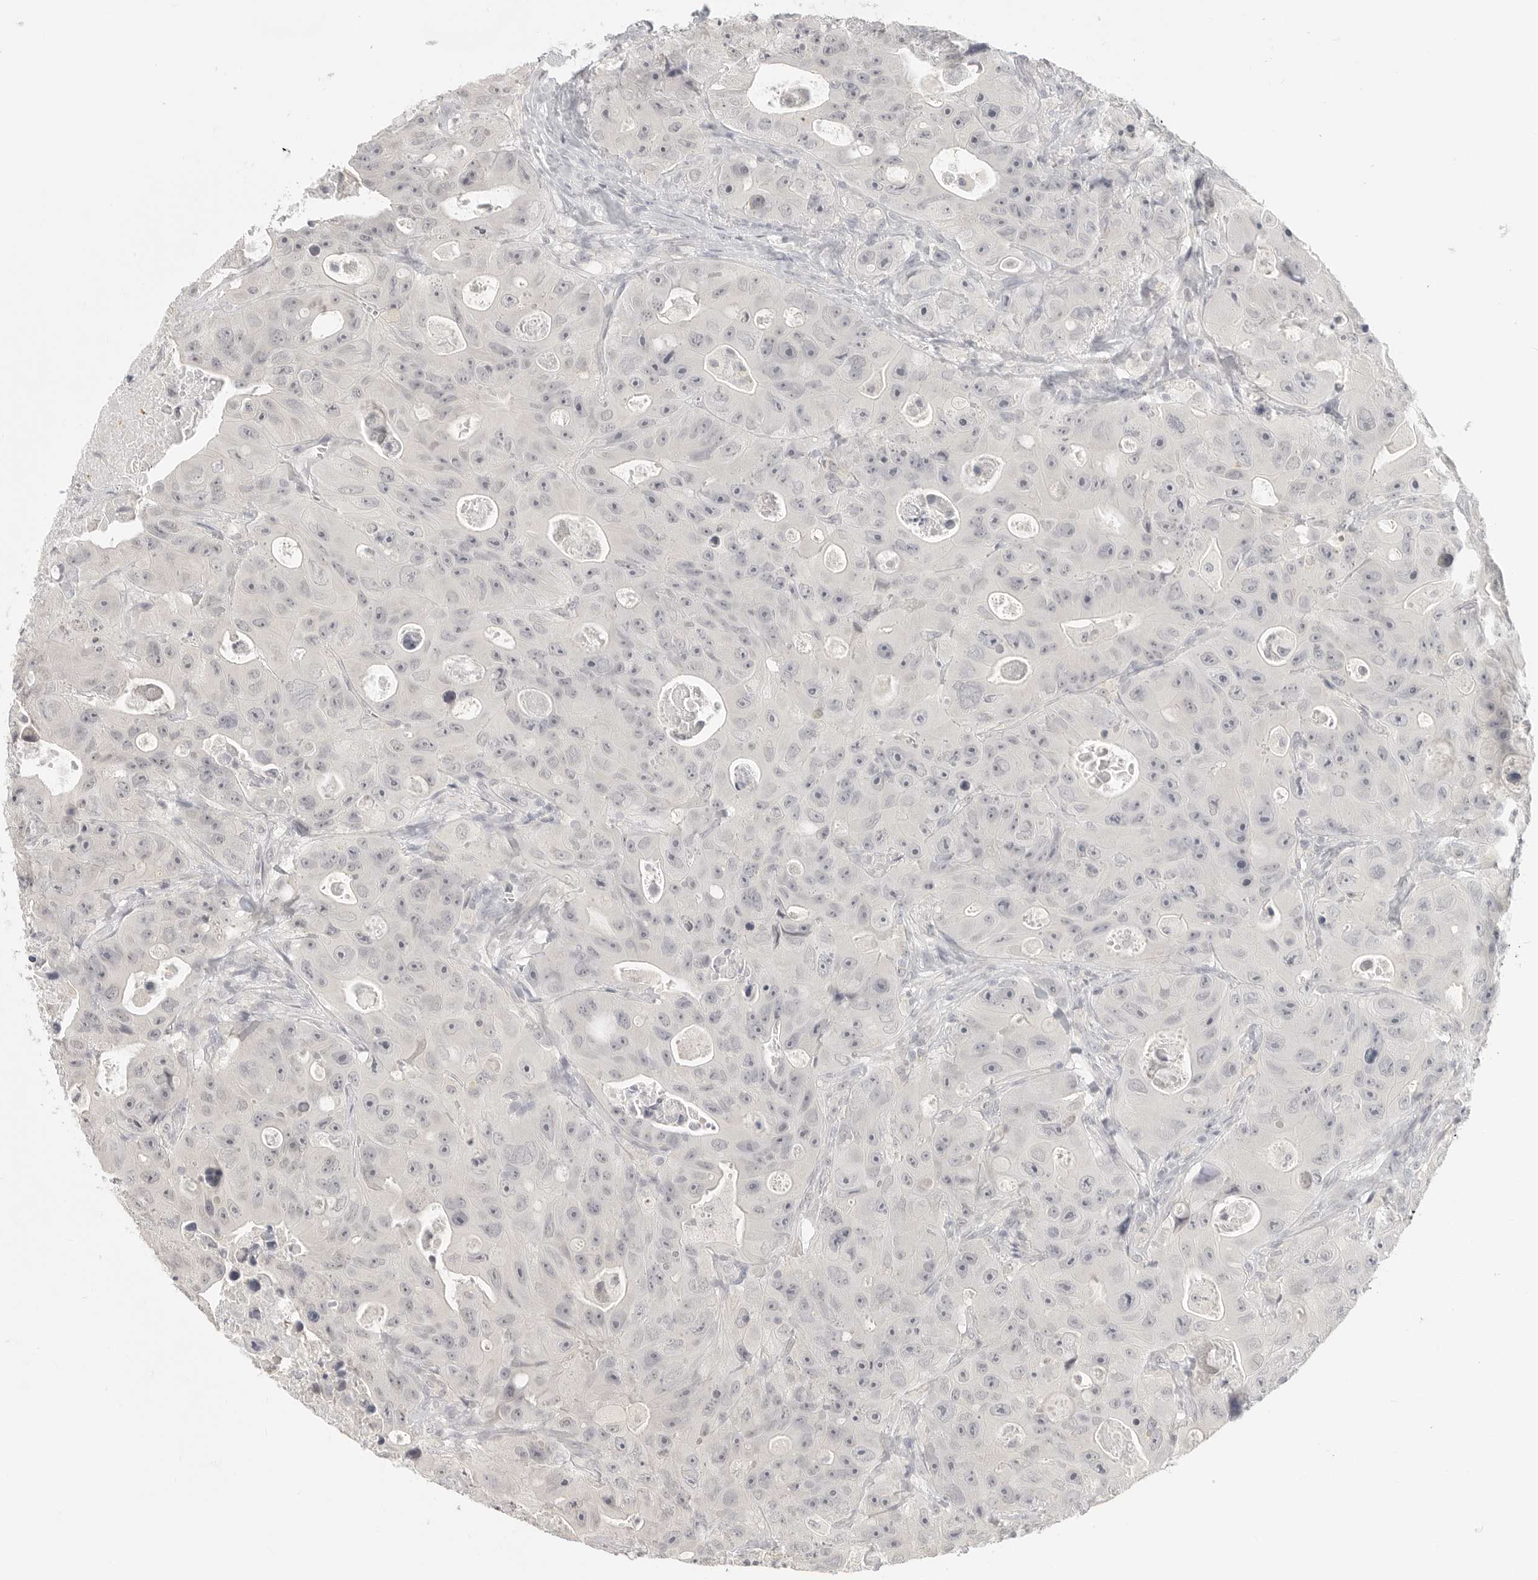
{"staining": {"intensity": "negative", "quantity": "none", "location": "none"}, "tissue": "colorectal cancer", "cell_type": "Tumor cells", "image_type": "cancer", "snomed": [{"axis": "morphology", "description": "Adenocarcinoma, NOS"}, {"axis": "topography", "description": "Colon"}], "caption": "A micrograph of adenocarcinoma (colorectal) stained for a protein exhibits no brown staining in tumor cells.", "gene": "KLK11", "patient": {"sex": "female", "age": 46}}